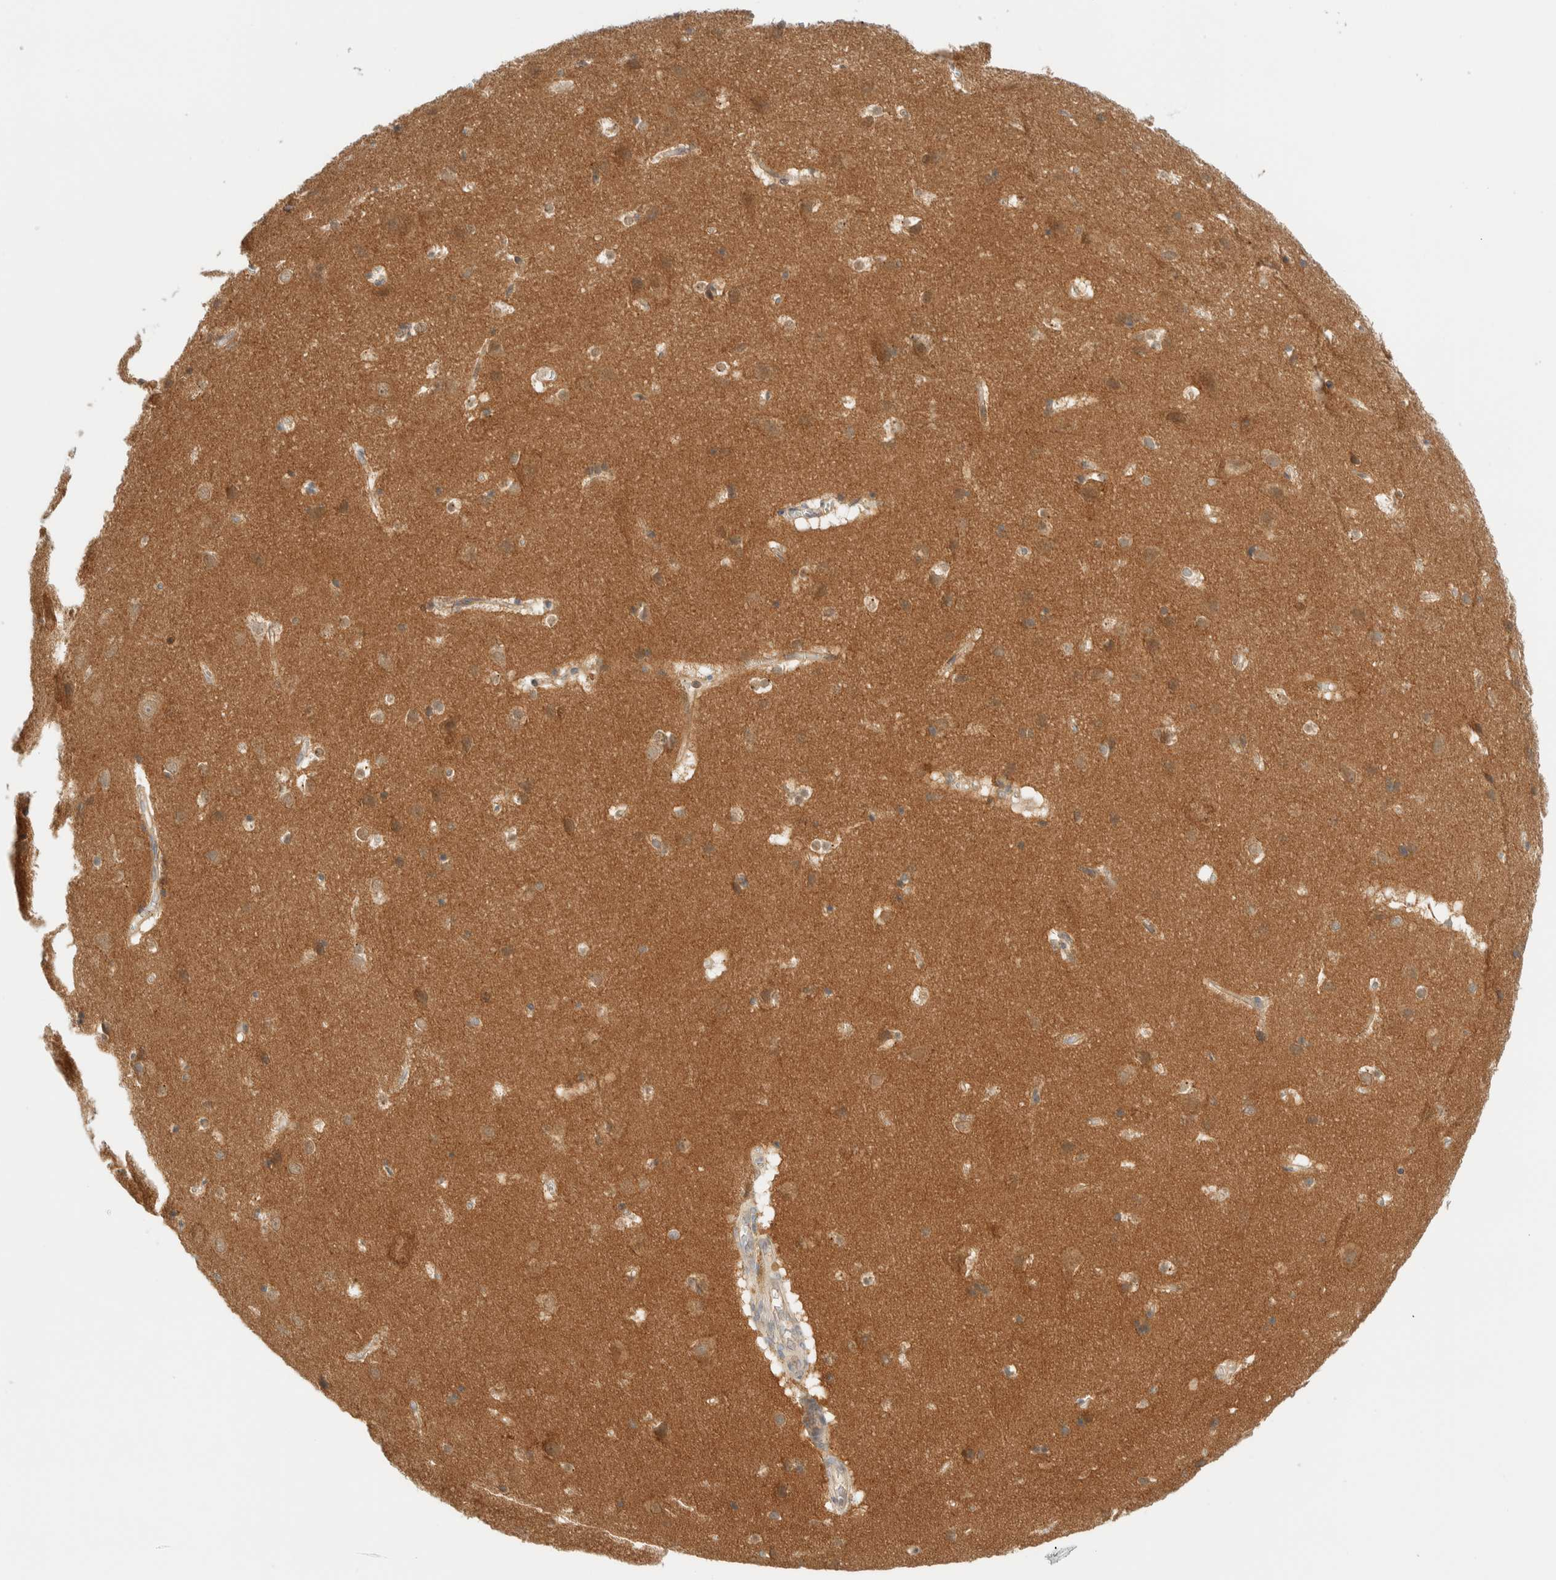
{"staining": {"intensity": "weak", "quantity": "<25%", "location": "cytoplasmic/membranous"}, "tissue": "cerebral cortex", "cell_type": "Endothelial cells", "image_type": "normal", "snomed": [{"axis": "morphology", "description": "Normal tissue, NOS"}, {"axis": "topography", "description": "Cerebral cortex"}], "caption": "Immunohistochemistry (IHC) photomicrograph of unremarkable human cerebral cortex stained for a protein (brown), which exhibits no staining in endothelial cells.", "gene": "PCYT2", "patient": {"sex": "male", "age": 54}}